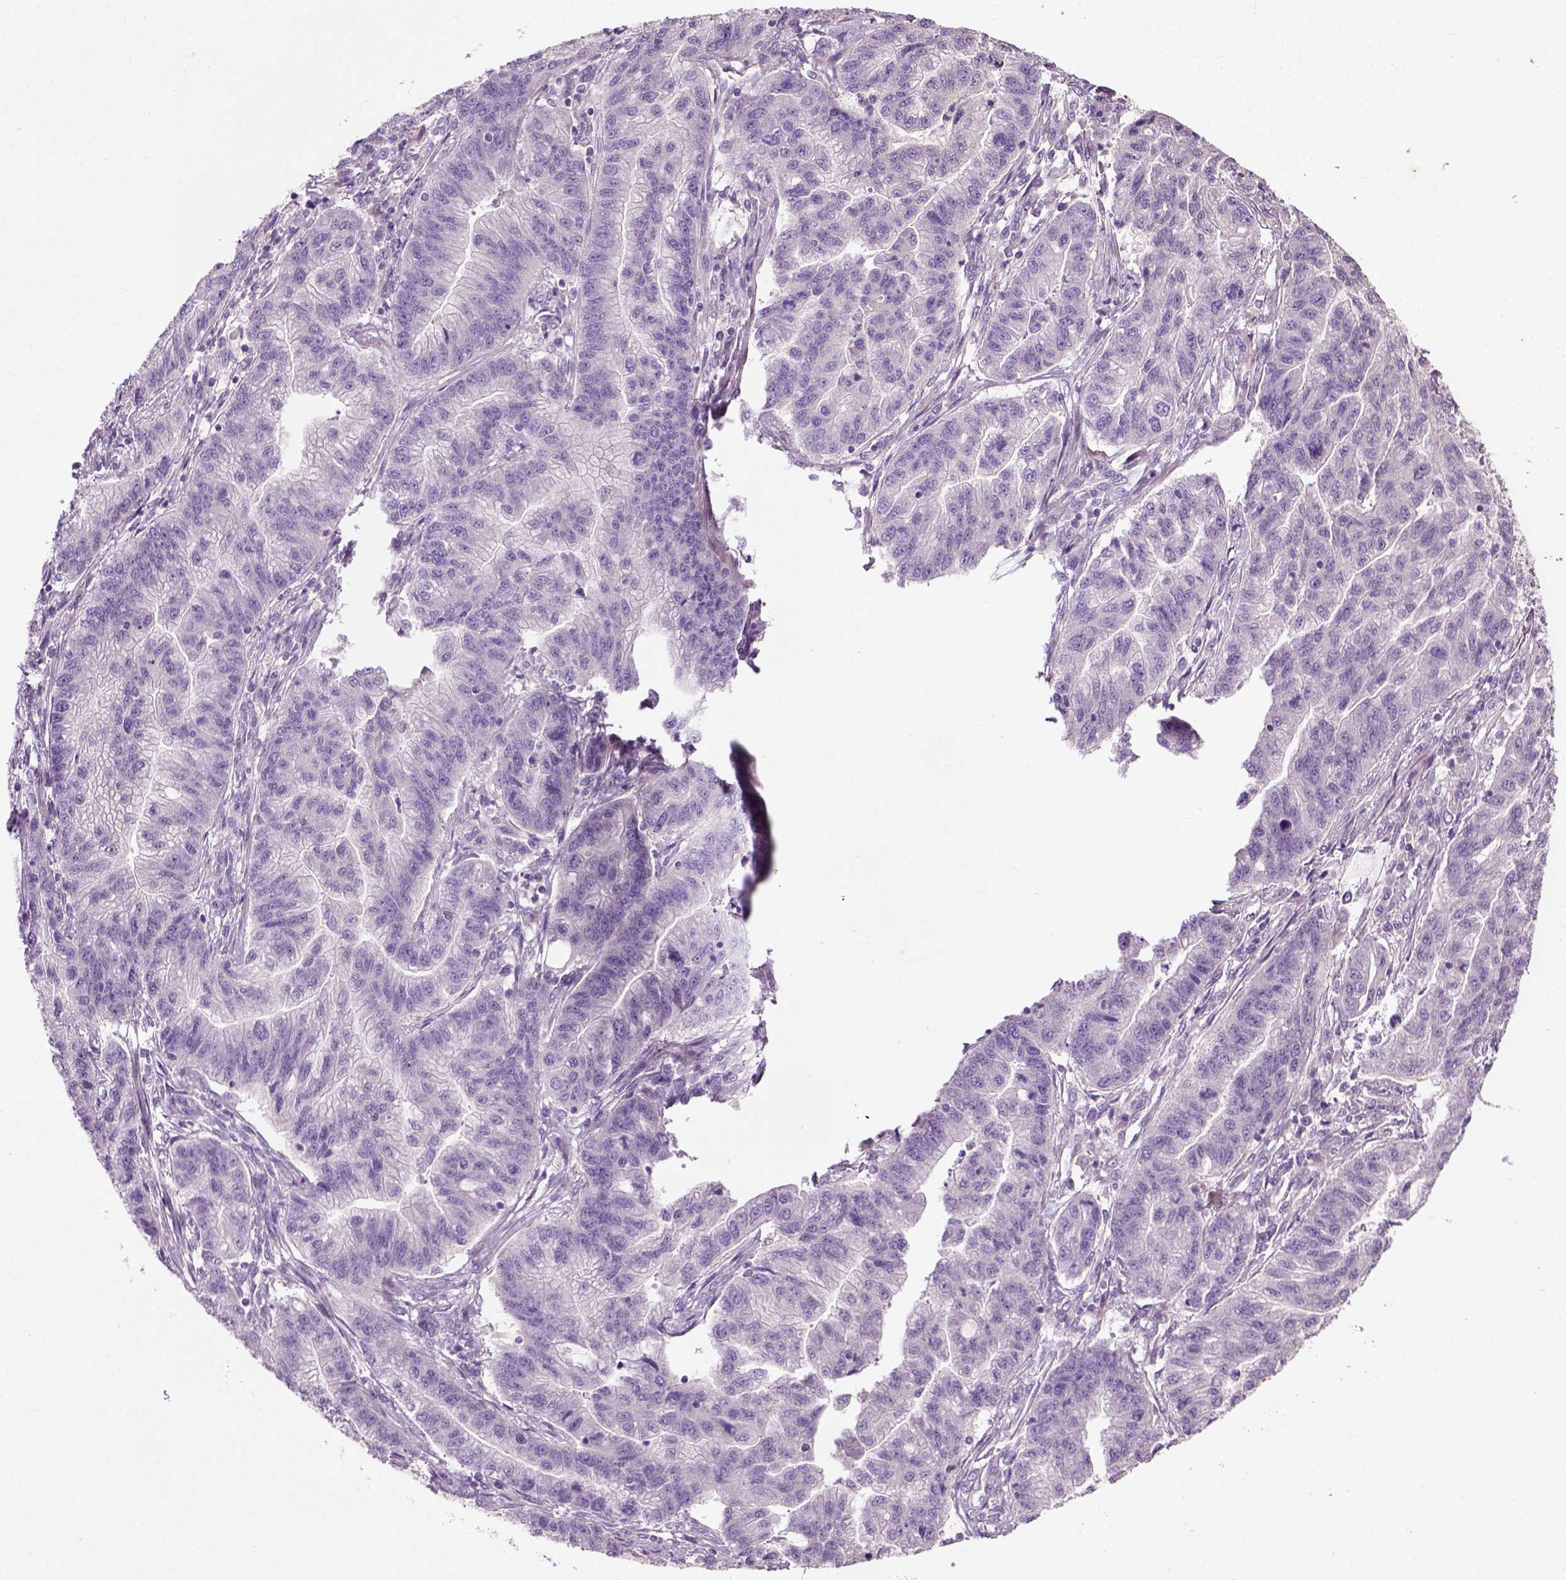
{"staining": {"intensity": "weak", "quantity": "<25%", "location": "cytoplasmic/membranous"}, "tissue": "stomach cancer", "cell_type": "Tumor cells", "image_type": "cancer", "snomed": [{"axis": "morphology", "description": "Adenocarcinoma, NOS"}, {"axis": "topography", "description": "Stomach"}], "caption": "A high-resolution micrograph shows IHC staining of stomach adenocarcinoma, which shows no significant positivity in tumor cells. (DAB (3,3'-diaminobenzidine) IHC with hematoxylin counter stain).", "gene": "PKP3", "patient": {"sex": "male", "age": 83}}